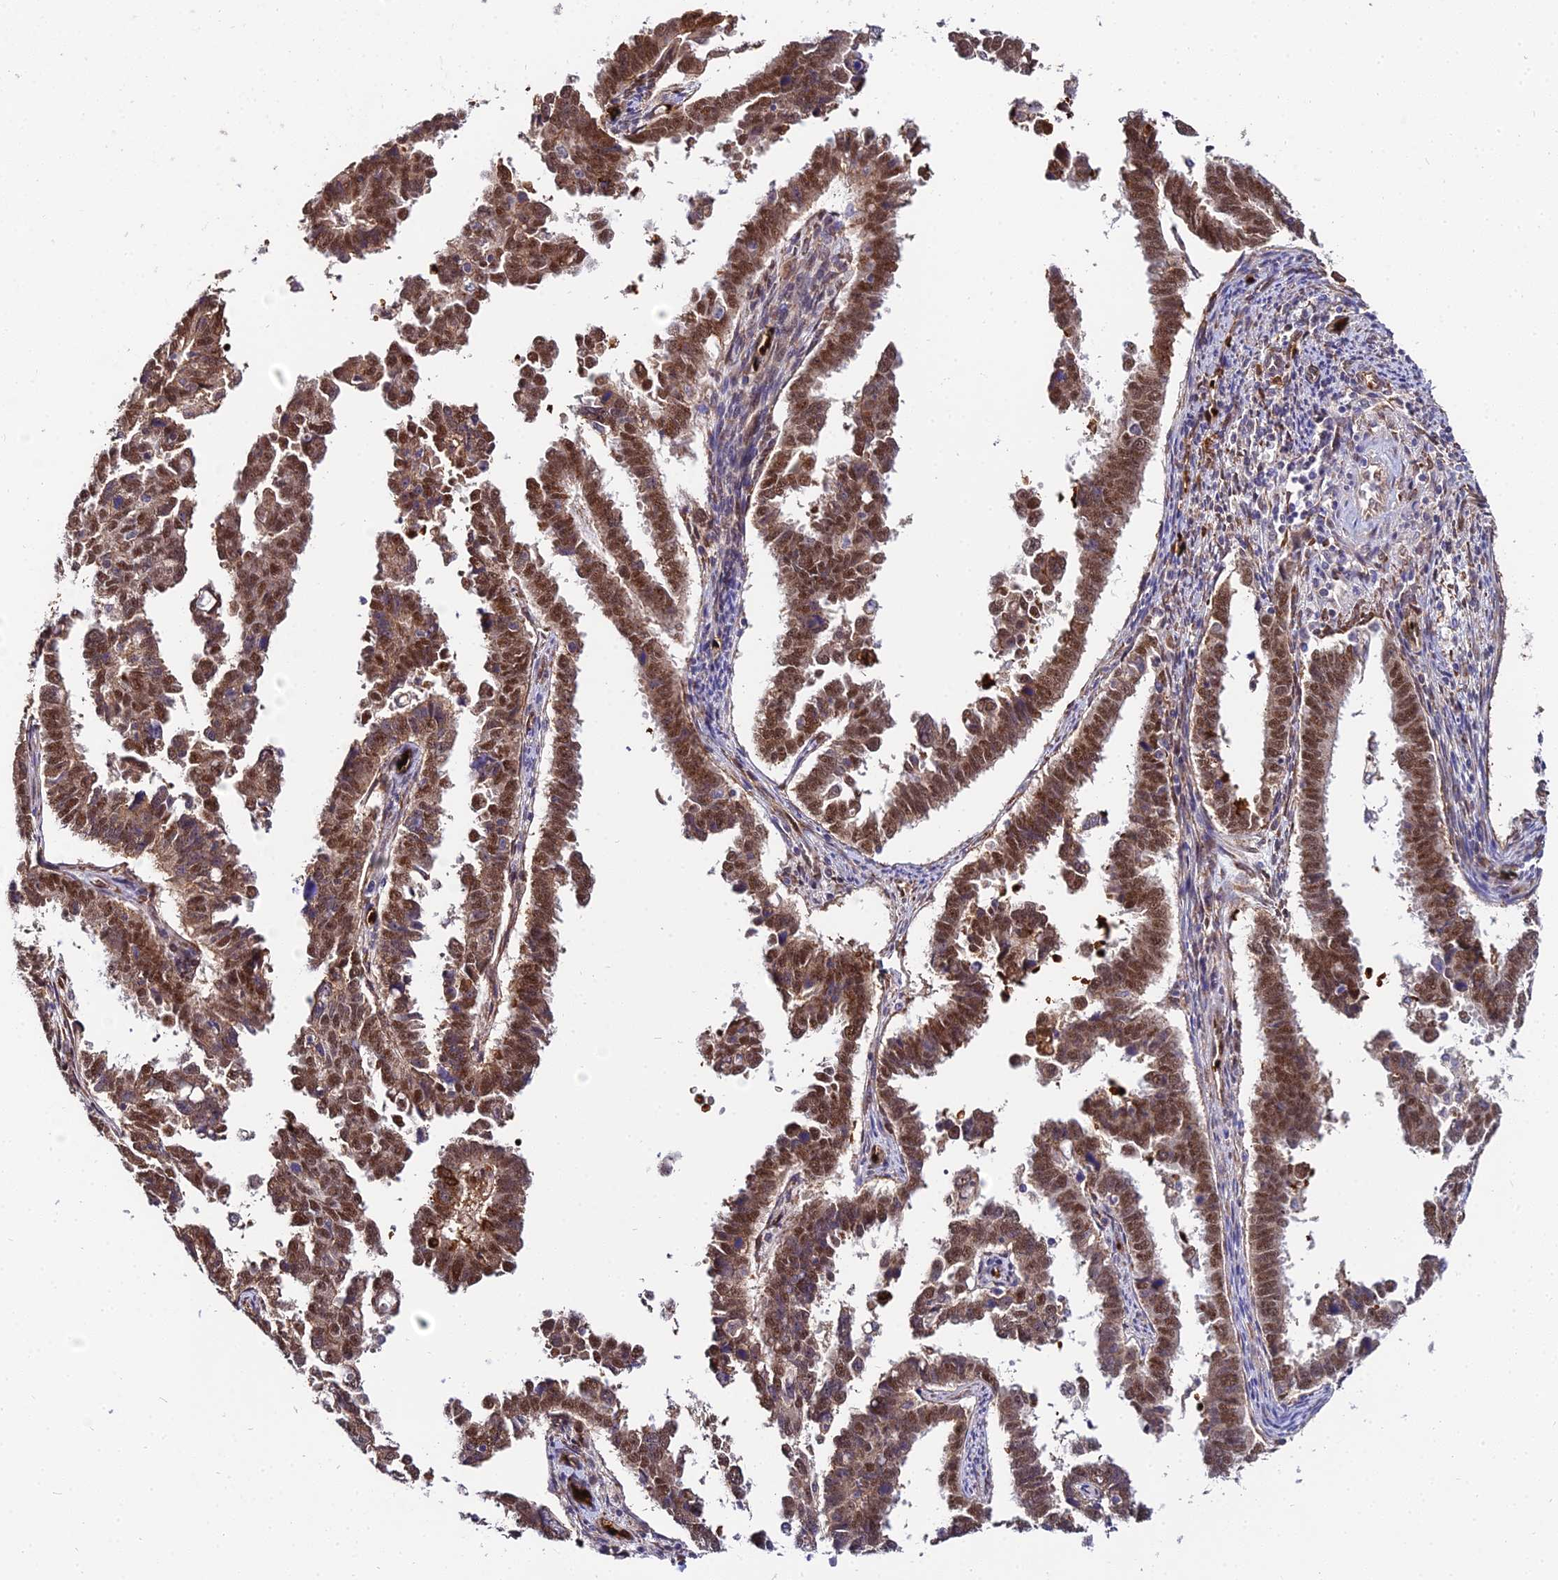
{"staining": {"intensity": "moderate", "quantity": ">75%", "location": "cytoplasmic/membranous,nuclear"}, "tissue": "endometrial cancer", "cell_type": "Tumor cells", "image_type": "cancer", "snomed": [{"axis": "morphology", "description": "Adenocarcinoma, NOS"}, {"axis": "topography", "description": "Endometrium"}], "caption": "Adenocarcinoma (endometrial) stained with a protein marker shows moderate staining in tumor cells.", "gene": "BCL9", "patient": {"sex": "female", "age": 75}}